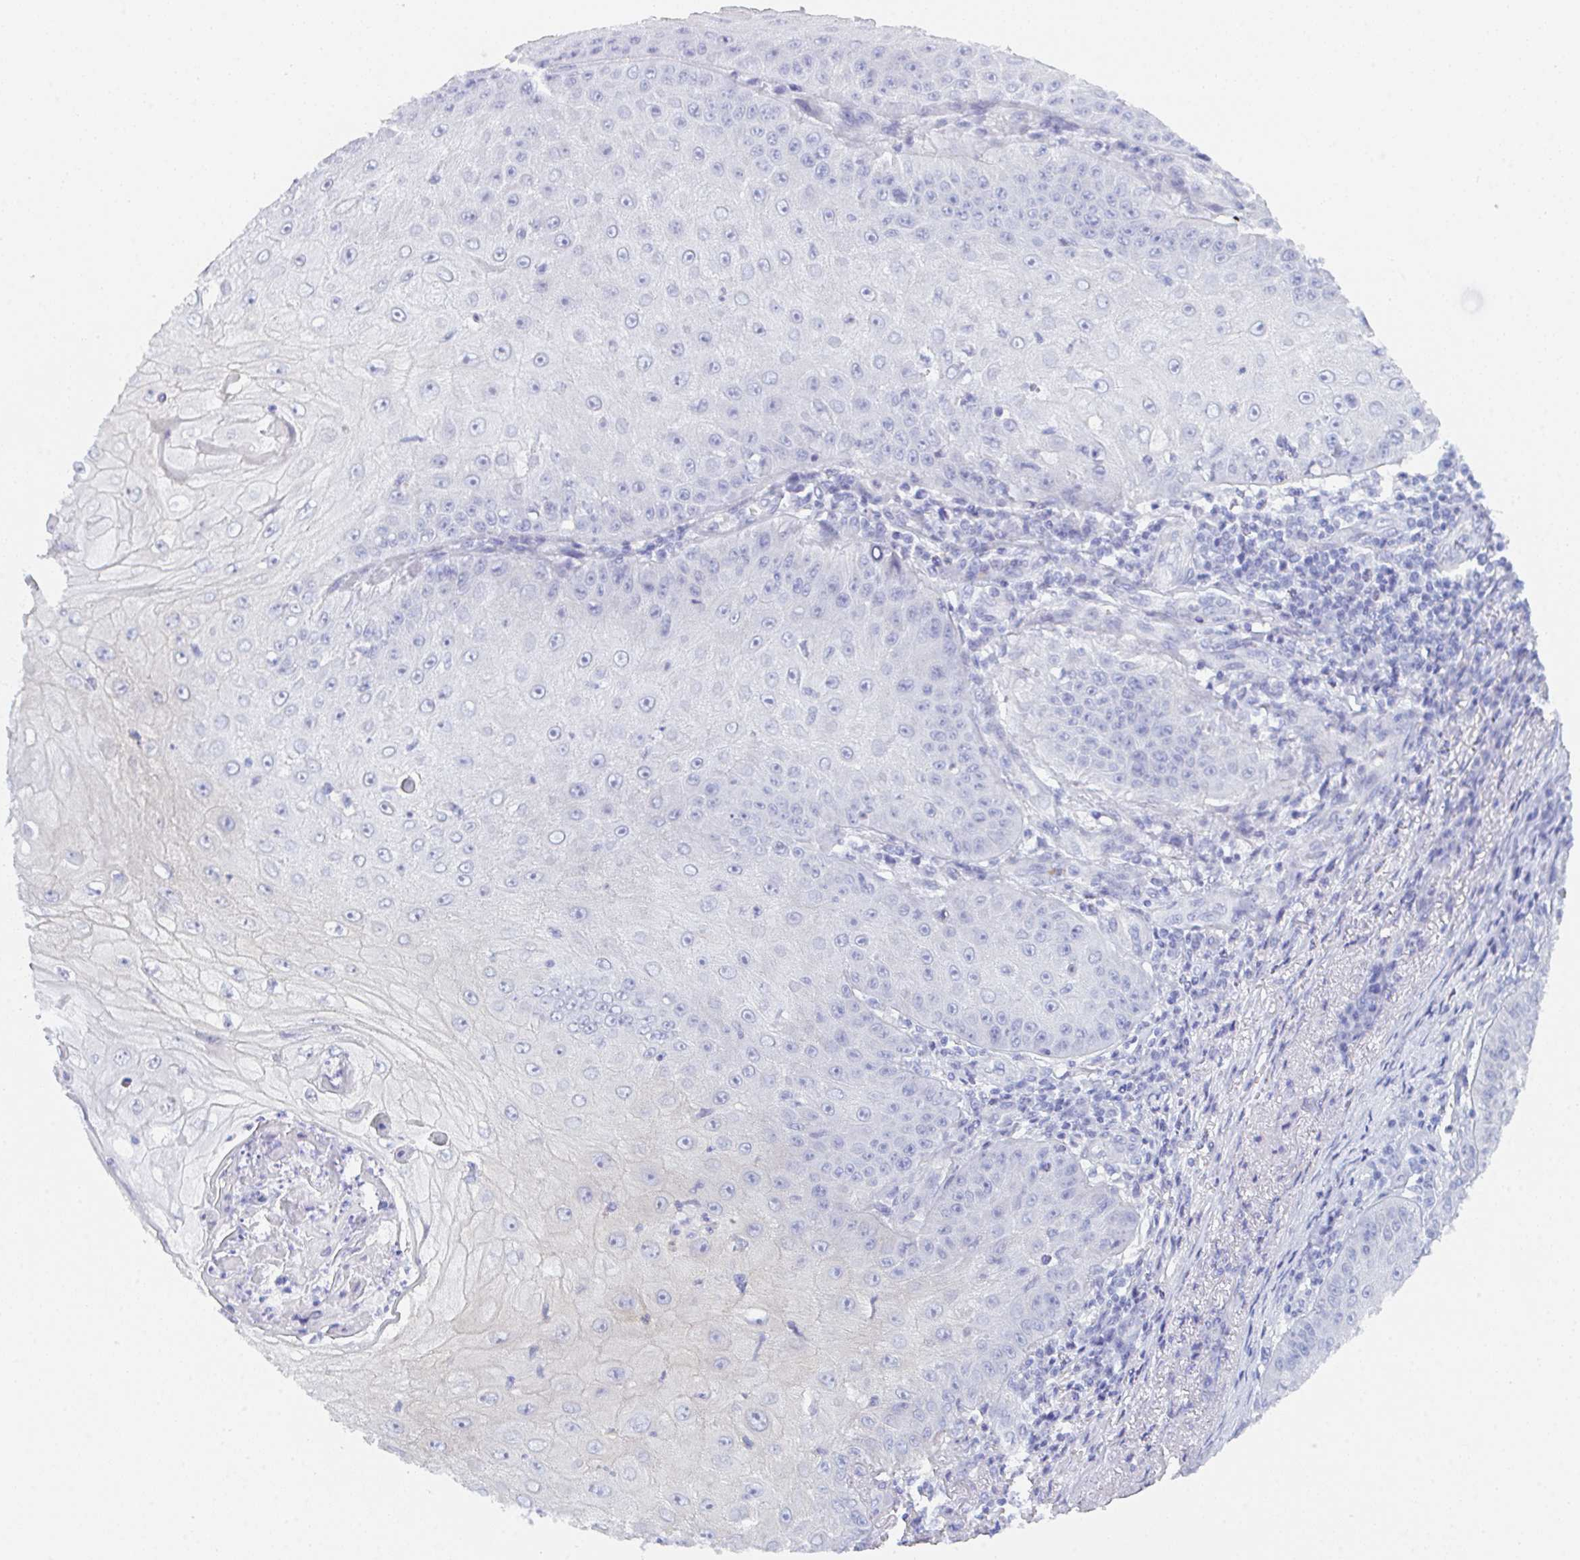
{"staining": {"intensity": "negative", "quantity": "none", "location": "none"}, "tissue": "skin cancer", "cell_type": "Tumor cells", "image_type": "cancer", "snomed": [{"axis": "morphology", "description": "Squamous cell carcinoma, NOS"}, {"axis": "topography", "description": "Skin"}], "caption": "Skin cancer was stained to show a protein in brown. There is no significant expression in tumor cells.", "gene": "CEP170B", "patient": {"sex": "male", "age": 70}}